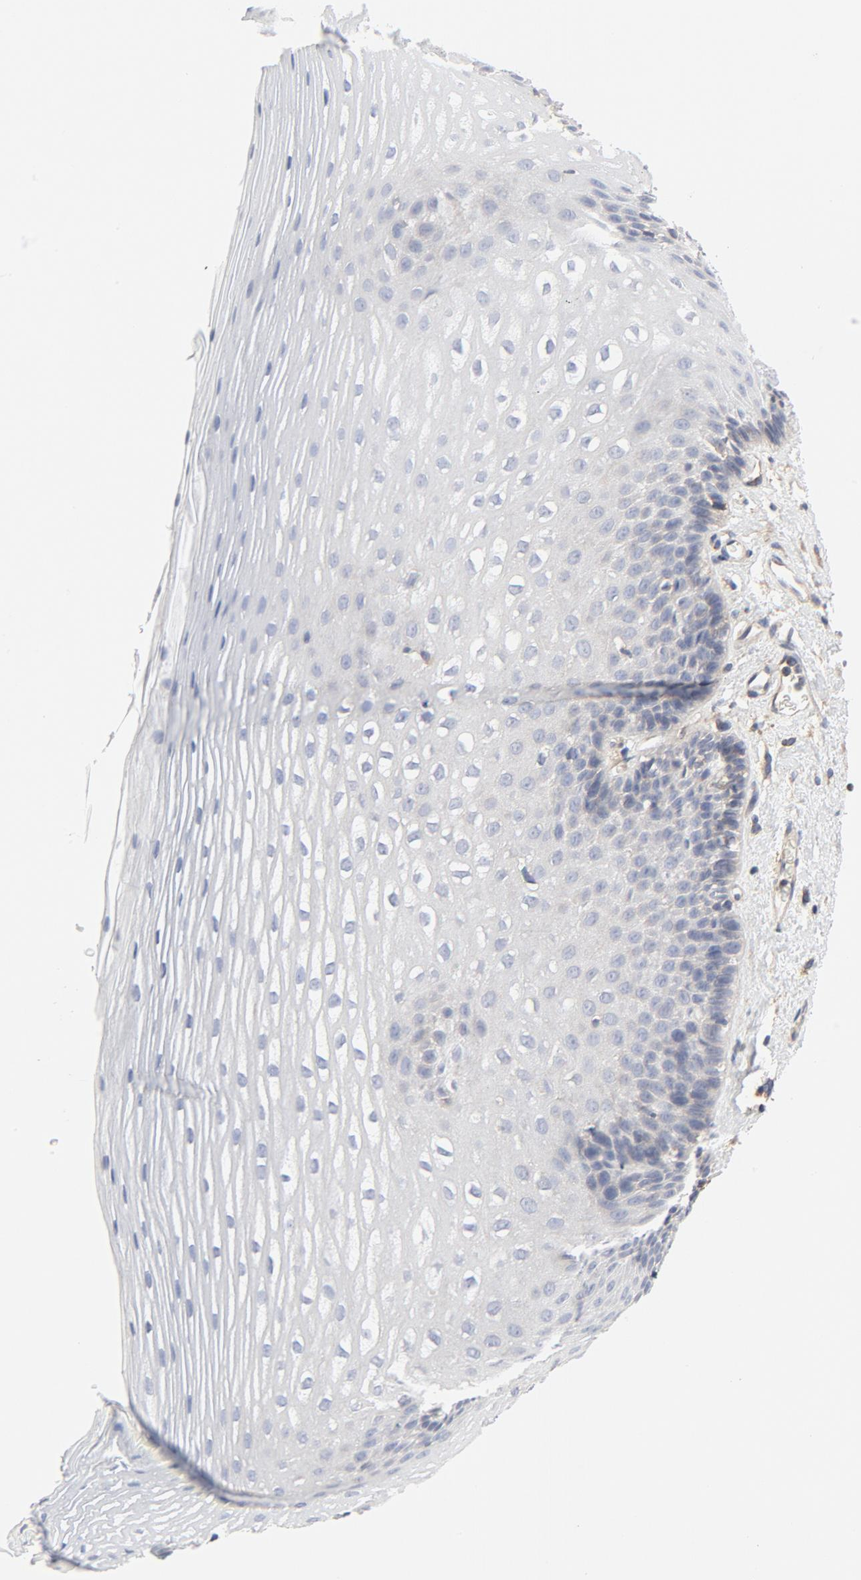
{"staining": {"intensity": "negative", "quantity": "none", "location": "none"}, "tissue": "esophagus", "cell_type": "Squamous epithelial cells", "image_type": "normal", "snomed": [{"axis": "morphology", "description": "Normal tissue, NOS"}, {"axis": "topography", "description": "Esophagus"}], "caption": "An IHC micrograph of normal esophagus is shown. There is no staining in squamous epithelial cells of esophagus.", "gene": "RABEP1", "patient": {"sex": "female", "age": 70}}